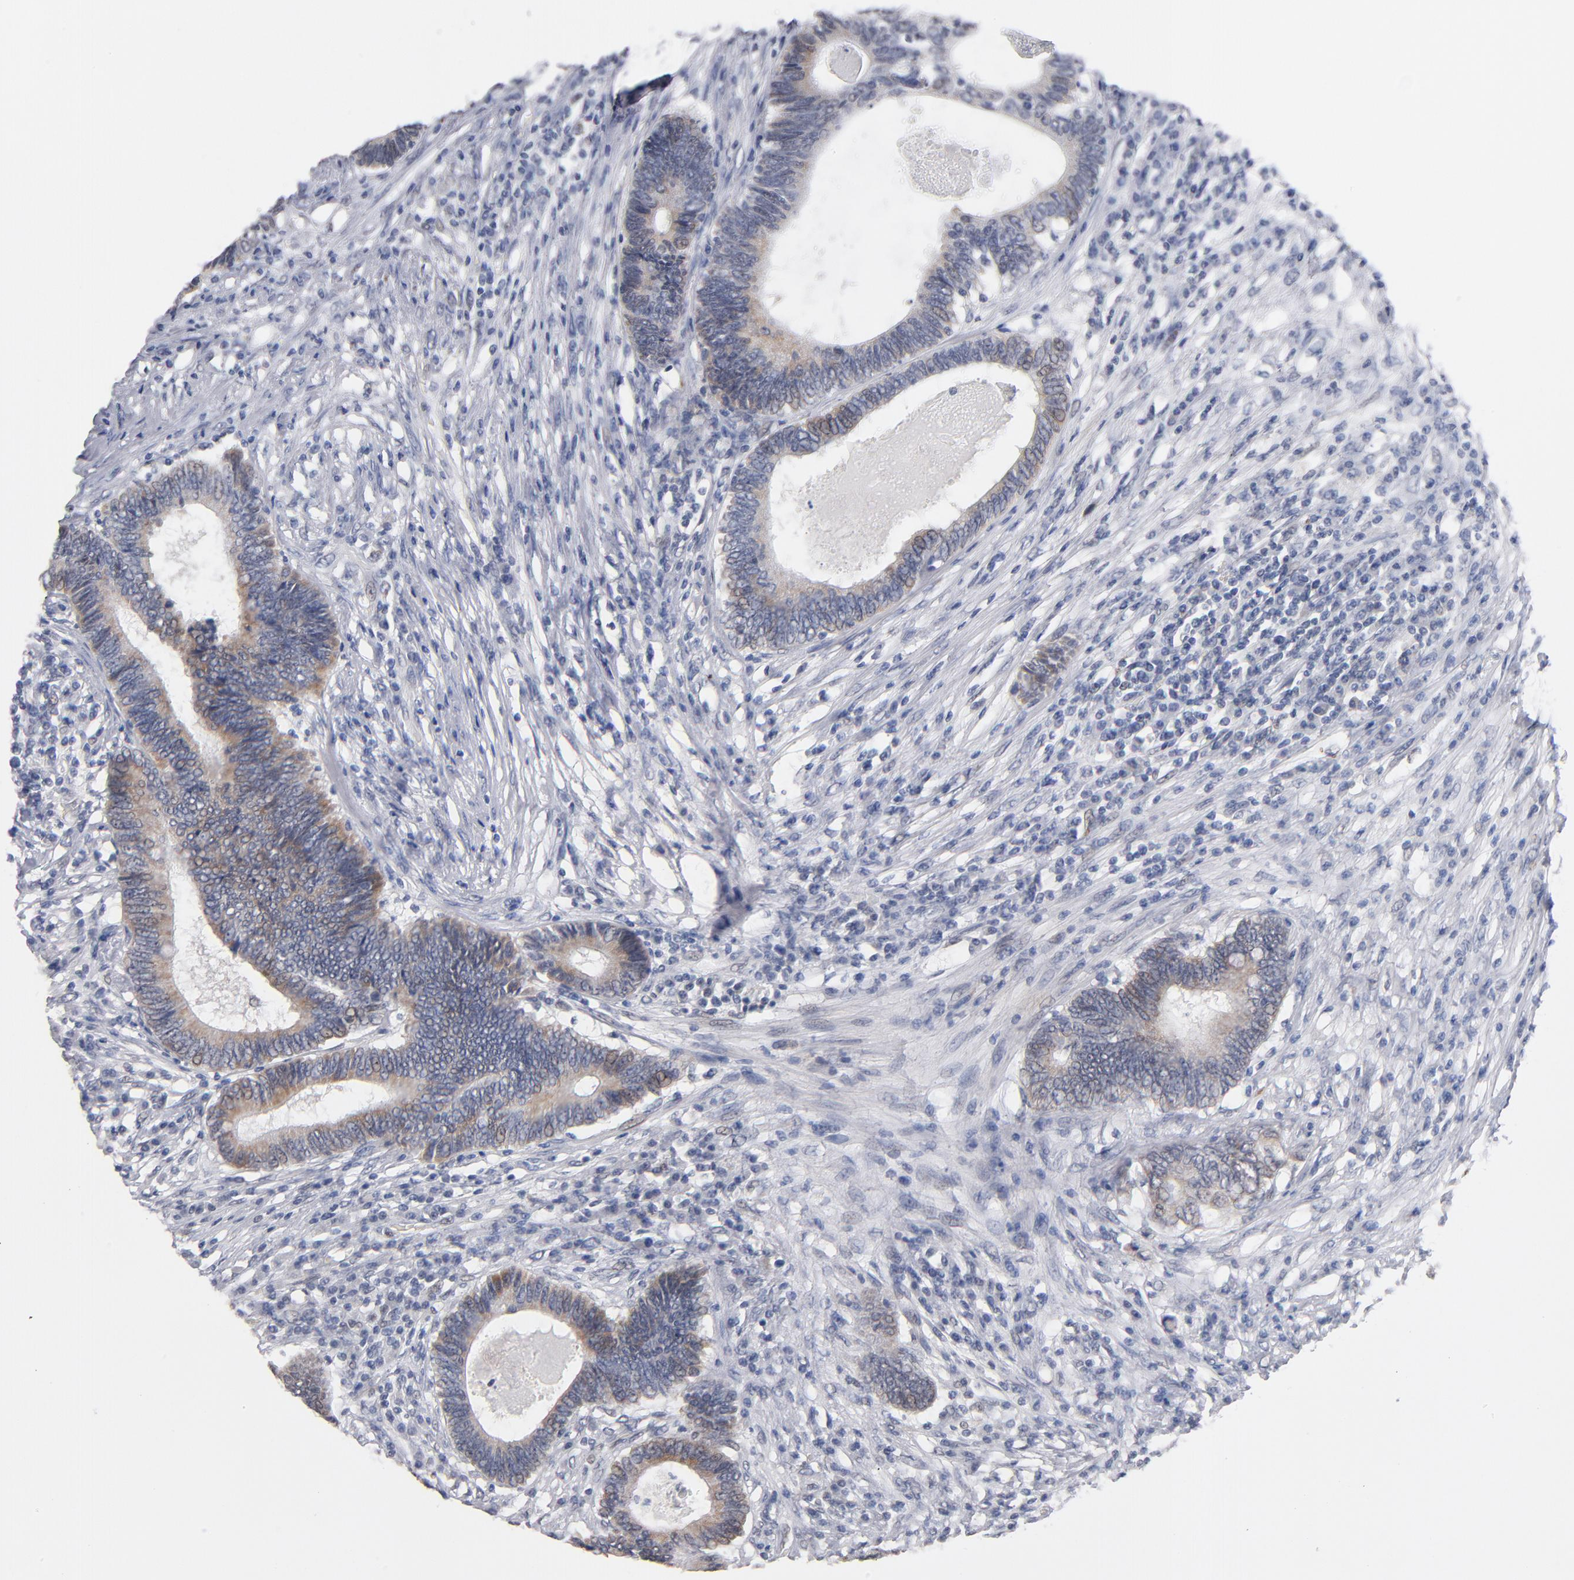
{"staining": {"intensity": "moderate", "quantity": "25%-75%", "location": "cytoplasmic/membranous"}, "tissue": "colorectal cancer", "cell_type": "Tumor cells", "image_type": "cancer", "snomed": [{"axis": "morphology", "description": "Adenocarcinoma, NOS"}, {"axis": "topography", "description": "Colon"}], "caption": "Colorectal cancer tissue displays moderate cytoplasmic/membranous positivity in approximately 25%-75% of tumor cells, visualized by immunohistochemistry. (Brightfield microscopy of DAB IHC at high magnification).", "gene": "MN1", "patient": {"sex": "female", "age": 78}}